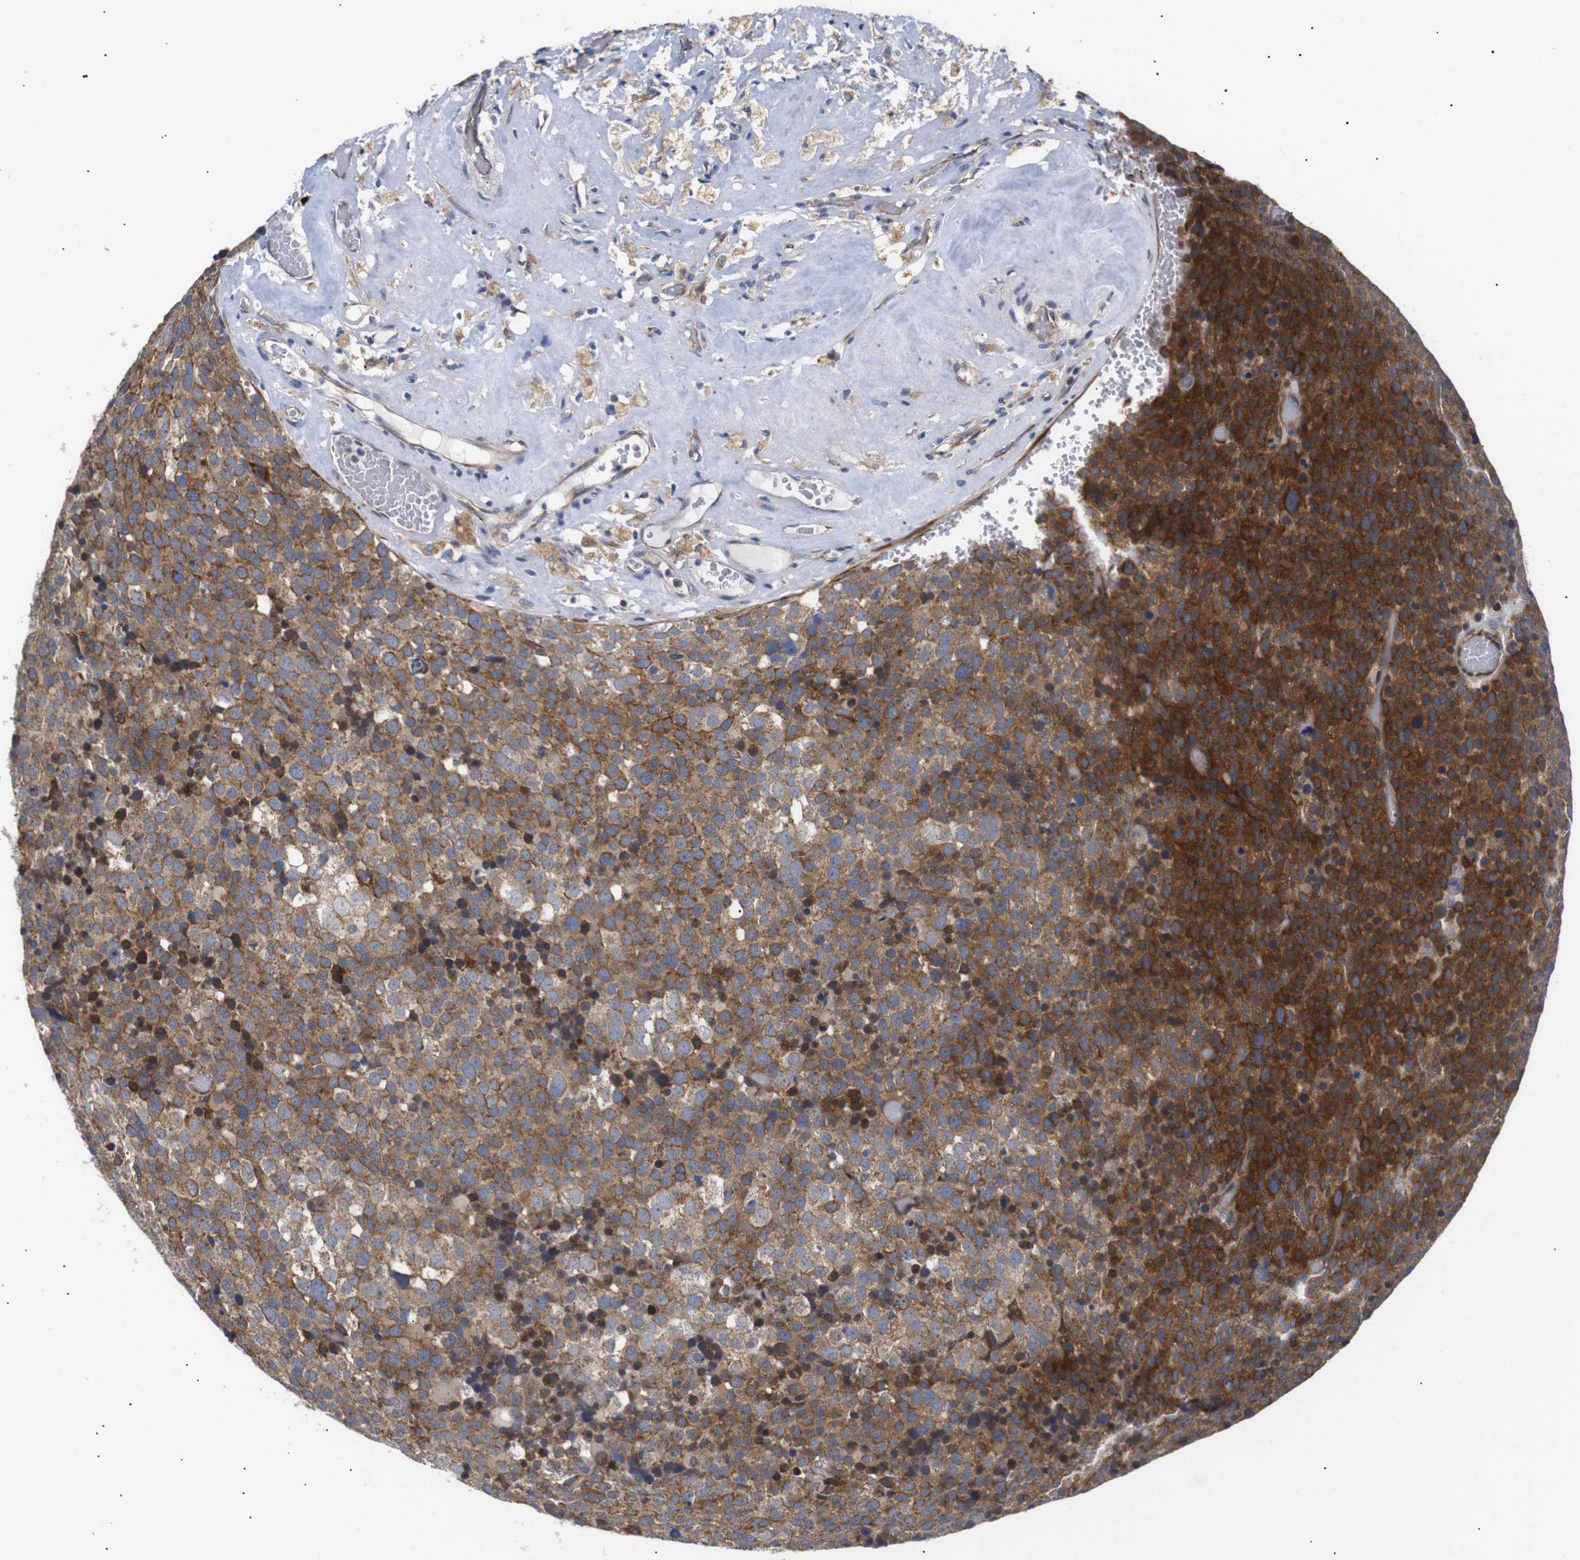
{"staining": {"intensity": "strong", "quantity": ">75%", "location": "cytoplasmic/membranous"}, "tissue": "testis cancer", "cell_type": "Tumor cells", "image_type": "cancer", "snomed": [{"axis": "morphology", "description": "Seminoma, NOS"}, {"axis": "topography", "description": "Testis"}], "caption": "High-magnification brightfield microscopy of testis cancer stained with DAB (3,3'-diaminobenzidine) (brown) and counterstained with hematoxylin (blue). tumor cells exhibit strong cytoplasmic/membranous positivity is seen in approximately>75% of cells.", "gene": "KANK4", "patient": {"sex": "male", "age": 71}}